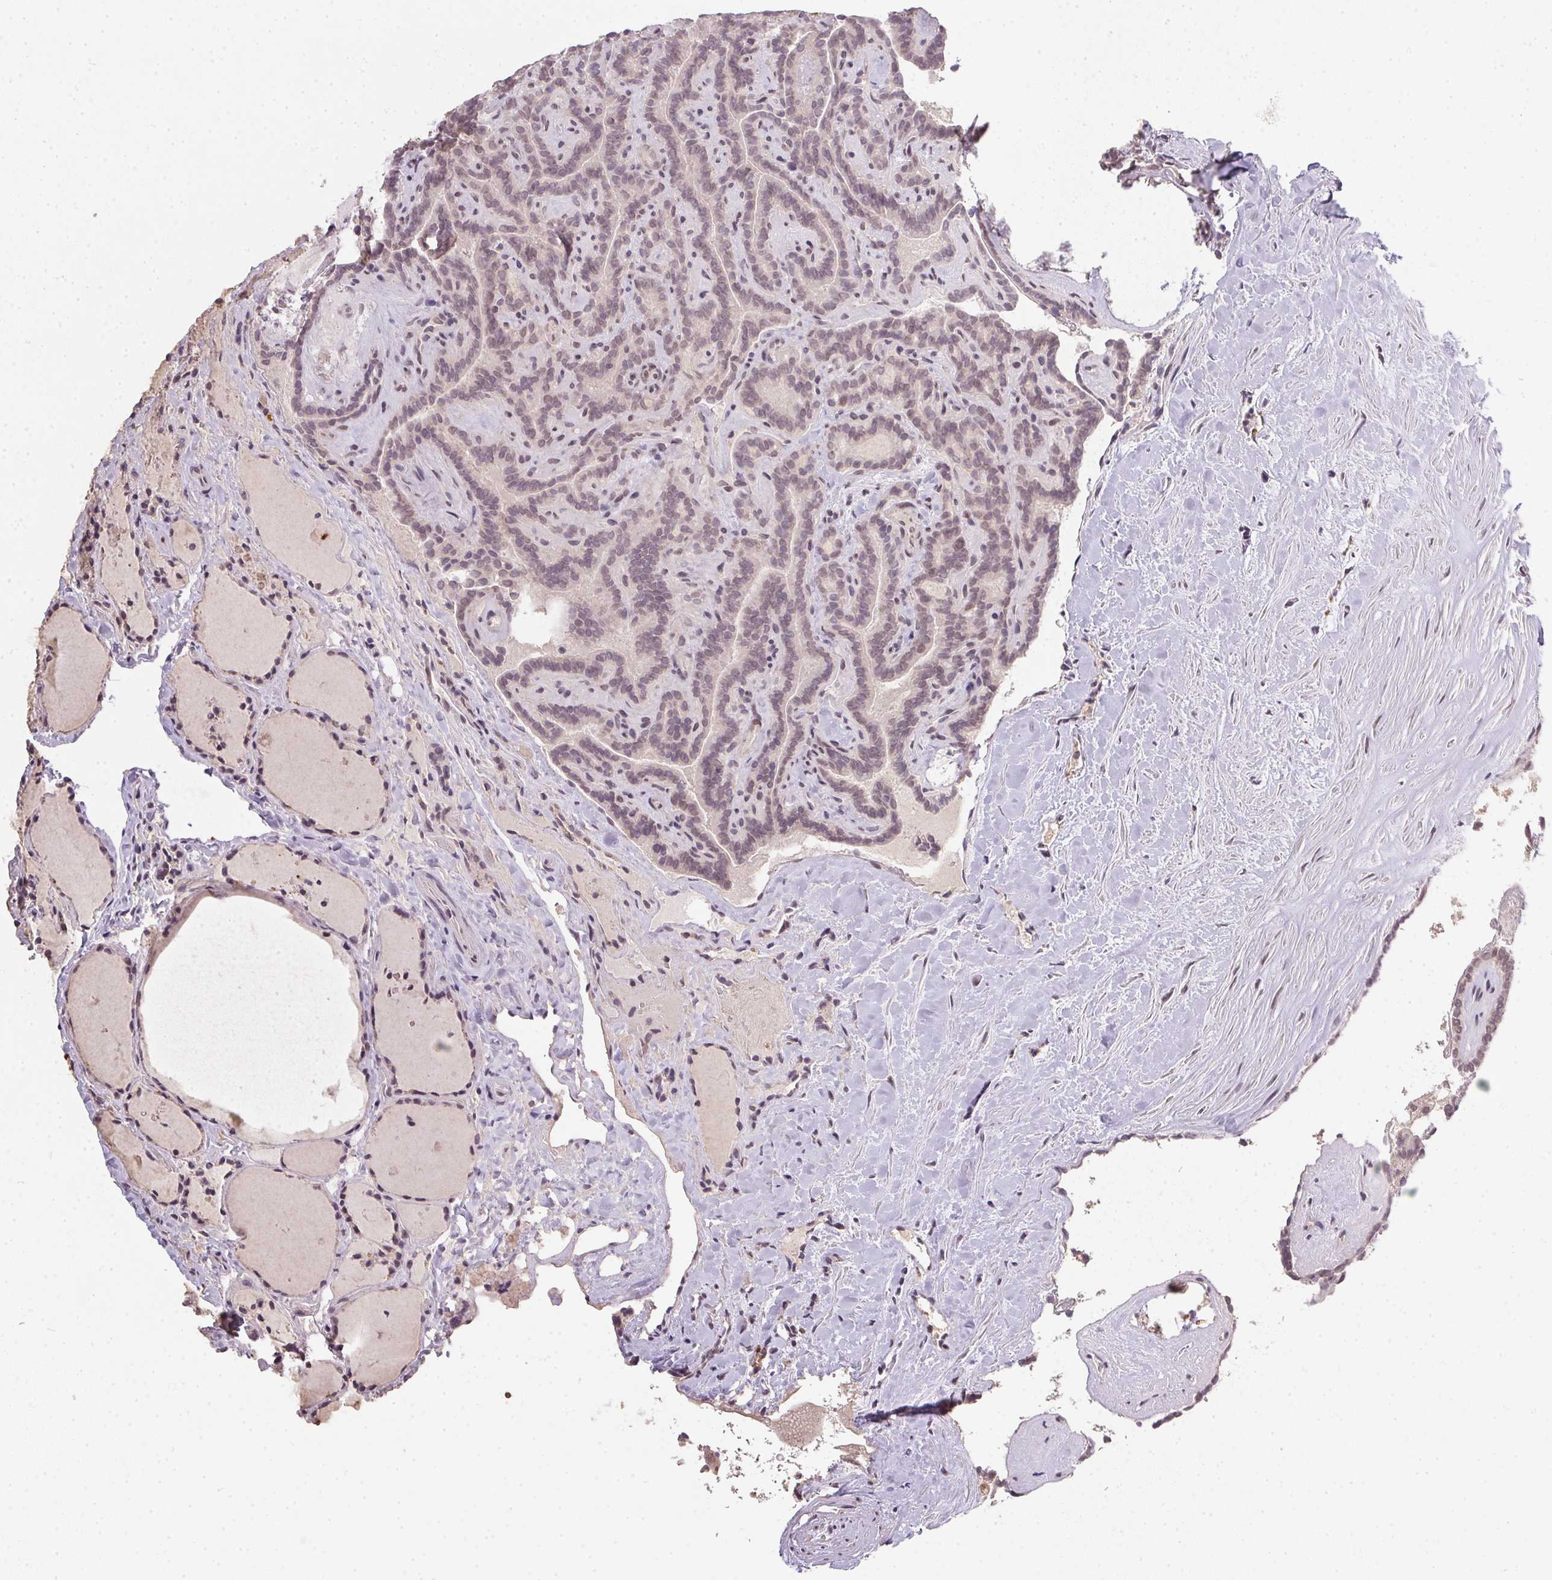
{"staining": {"intensity": "negative", "quantity": "none", "location": "none"}, "tissue": "thyroid cancer", "cell_type": "Tumor cells", "image_type": "cancer", "snomed": [{"axis": "morphology", "description": "Papillary adenocarcinoma, NOS"}, {"axis": "topography", "description": "Thyroid gland"}], "caption": "Human papillary adenocarcinoma (thyroid) stained for a protein using immunohistochemistry (IHC) demonstrates no expression in tumor cells.", "gene": "PPP4R4", "patient": {"sex": "female", "age": 21}}